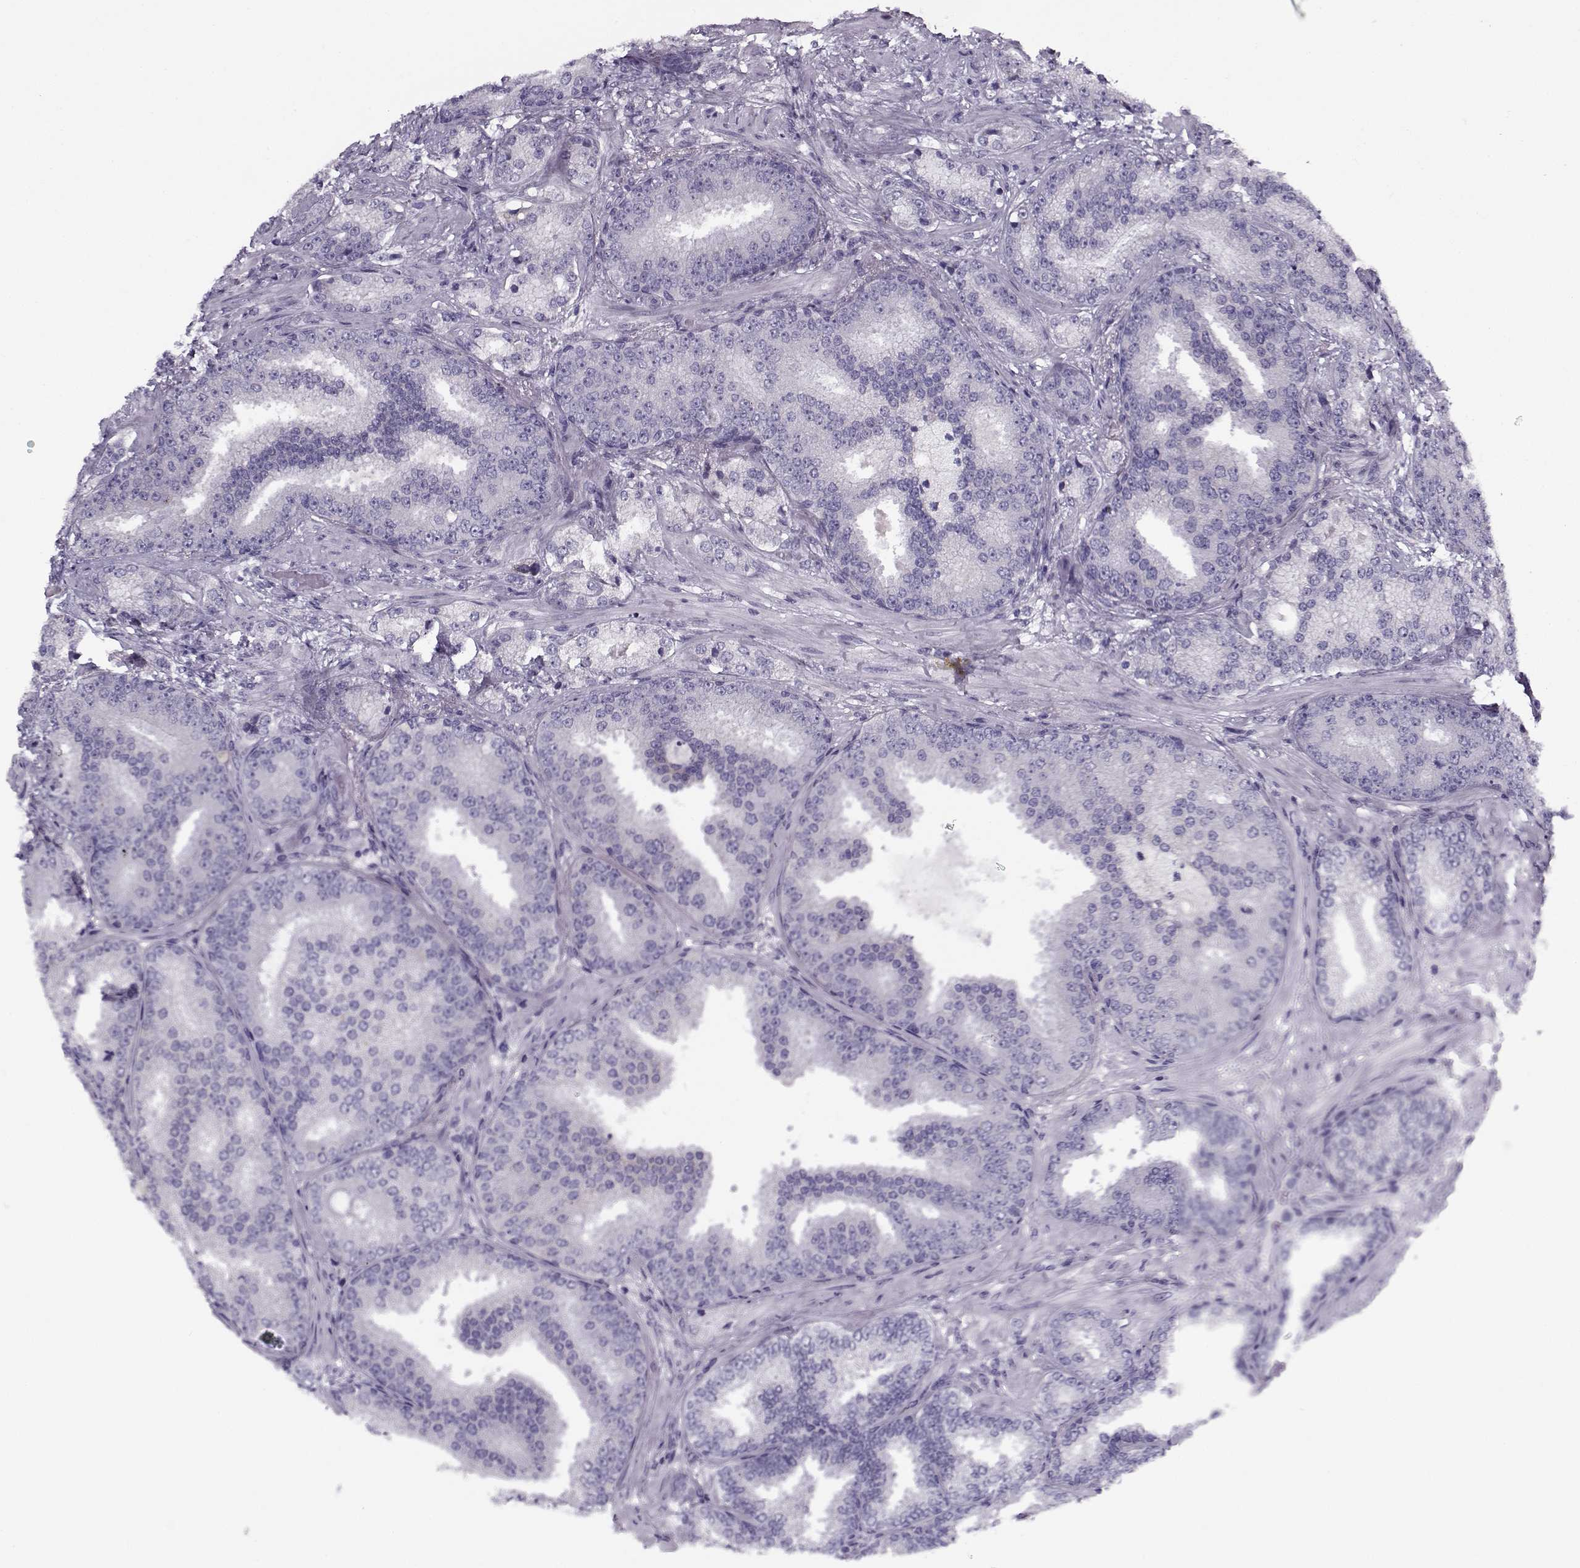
{"staining": {"intensity": "negative", "quantity": "none", "location": "none"}, "tissue": "prostate cancer", "cell_type": "Tumor cells", "image_type": "cancer", "snomed": [{"axis": "morphology", "description": "Adenocarcinoma, Low grade"}, {"axis": "topography", "description": "Prostate"}], "caption": "The histopathology image shows no staining of tumor cells in low-grade adenocarcinoma (prostate). (DAB immunohistochemistry (IHC) with hematoxylin counter stain).", "gene": "PP2D1", "patient": {"sex": "male", "age": 68}}